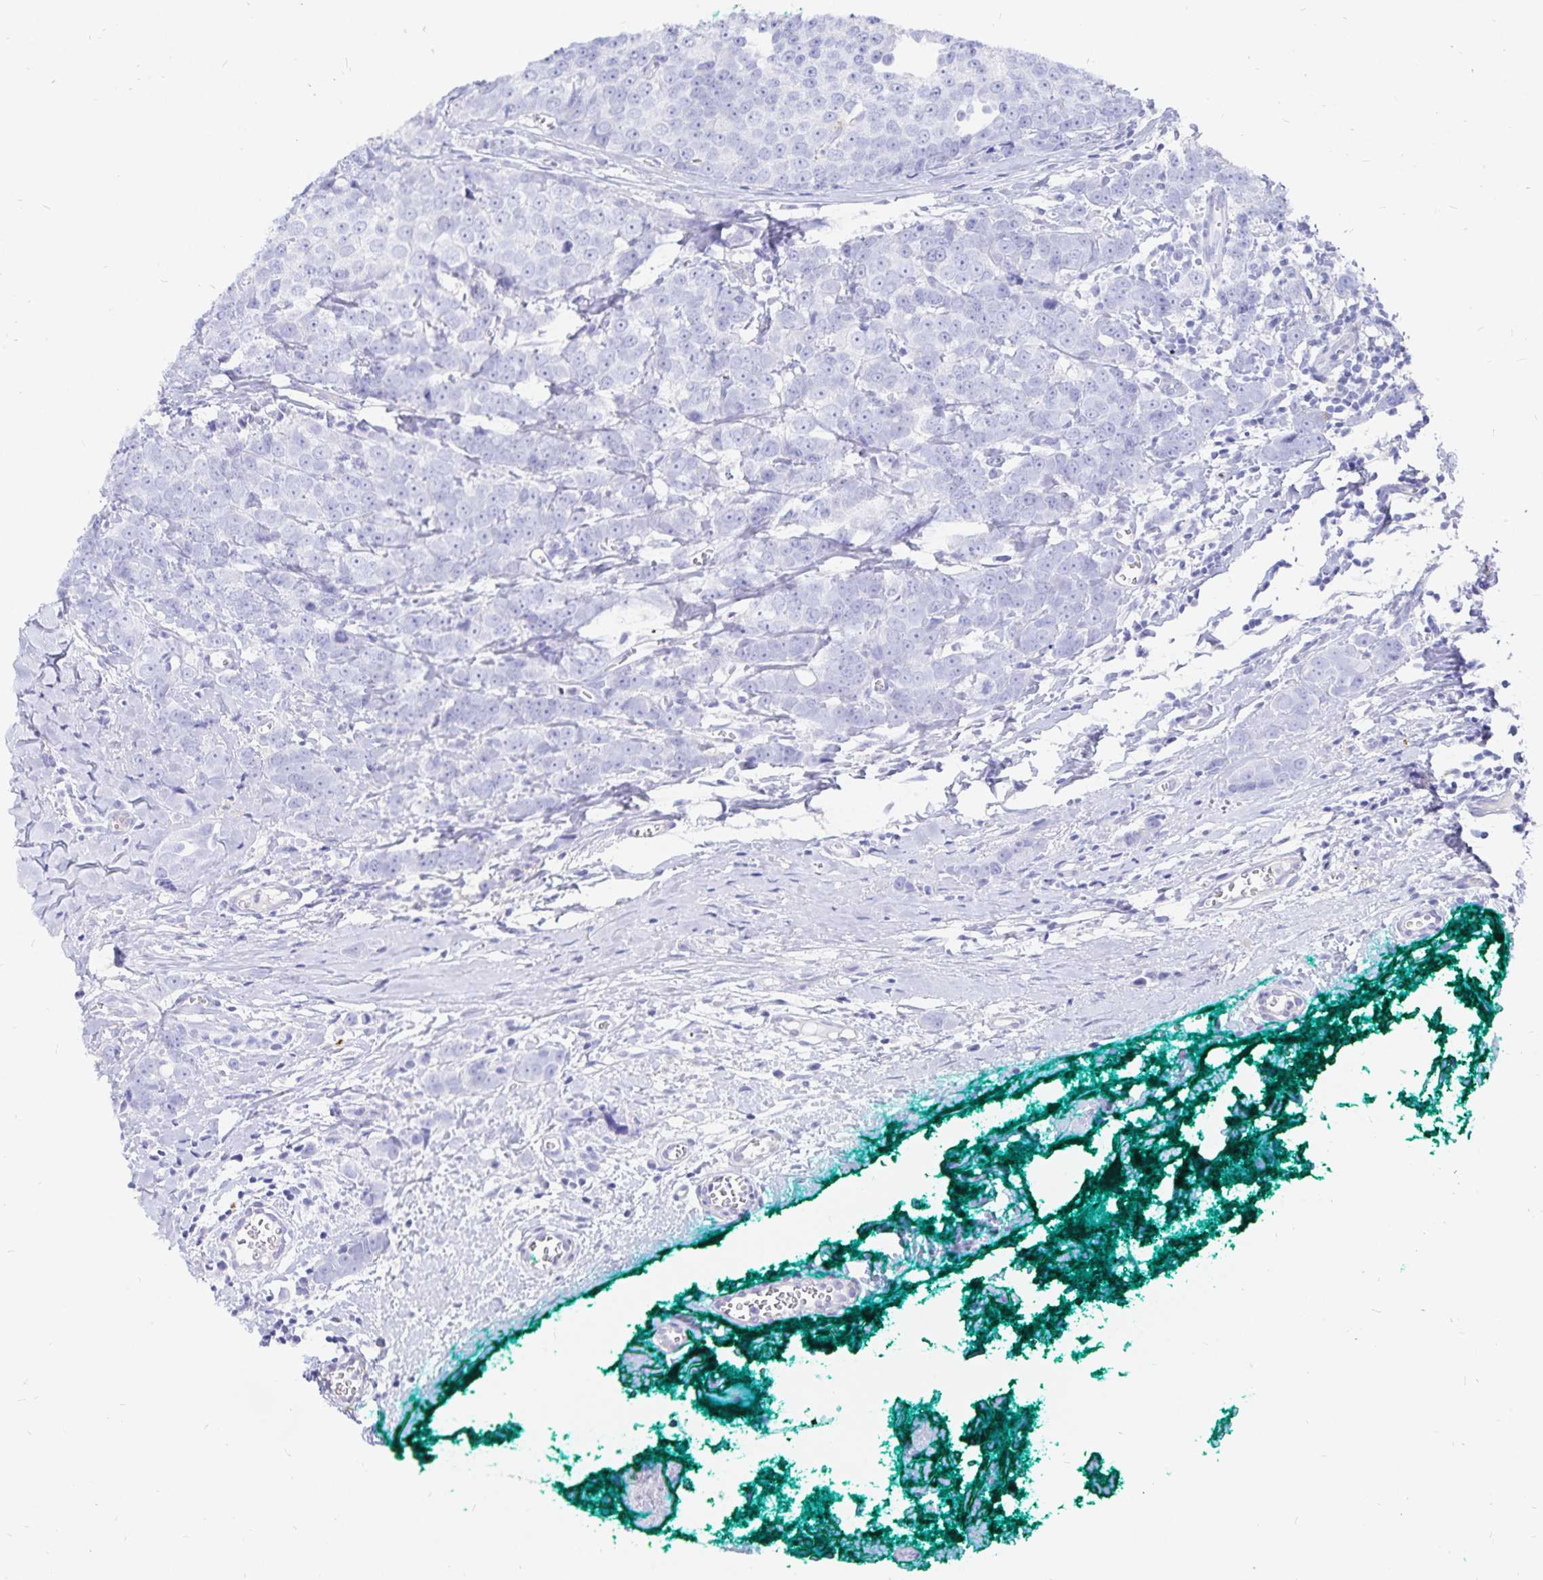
{"staining": {"intensity": "negative", "quantity": "none", "location": "none"}, "tissue": "breast cancer", "cell_type": "Tumor cells", "image_type": "cancer", "snomed": [{"axis": "morphology", "description": "Duct carcinoma"}, {"axis": "topography", "description": "Breast"}], "caption": "A high-resolution micrograph shows immunohistochemistry staining of breast cancer (intraductal carcinoma), which demonstrates no significant expression in tumor cells.", "gene": "INSL5", "patient": {"sex": "female", "age": 80}}